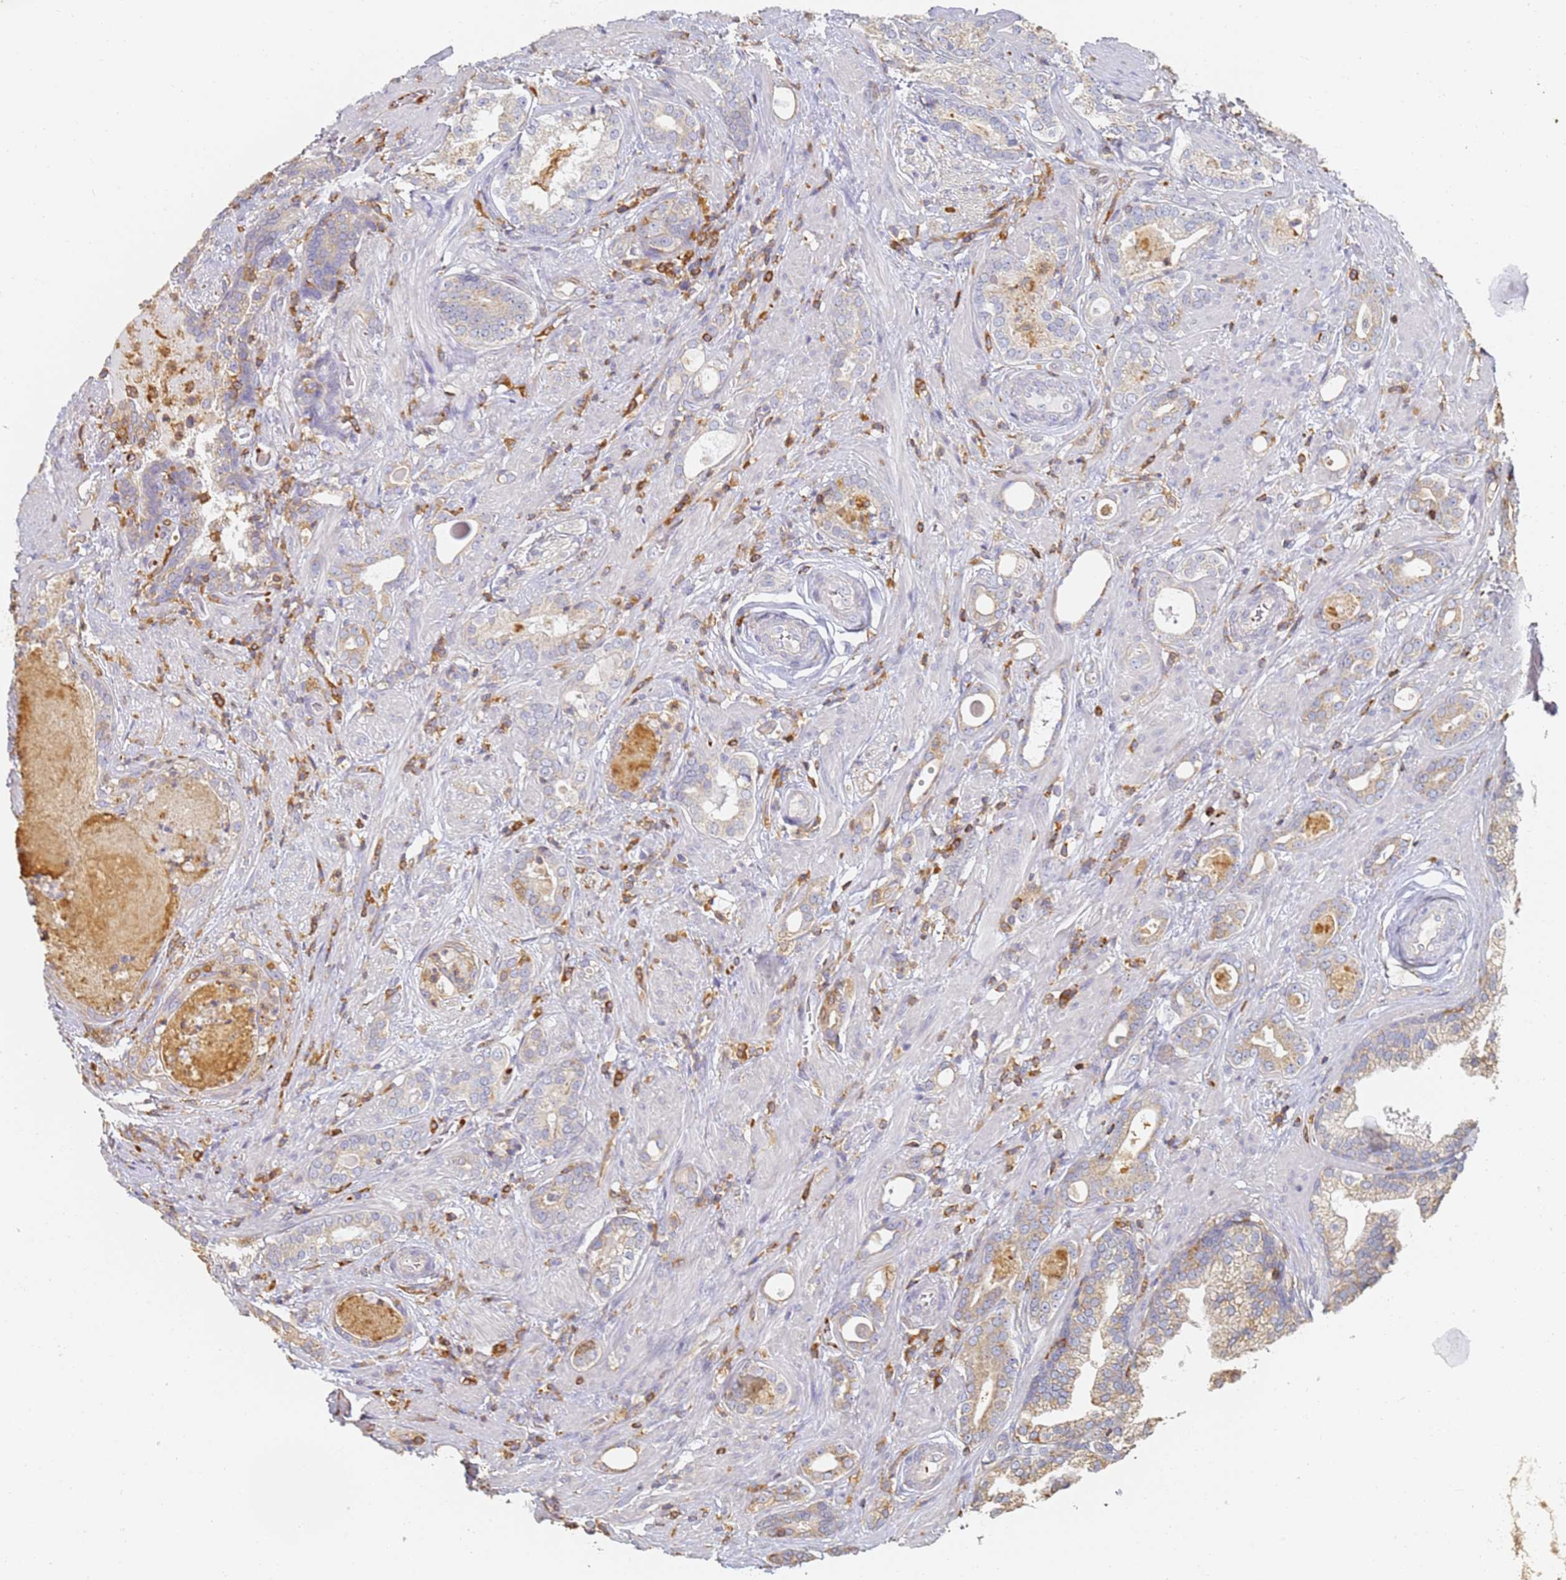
{"staining": {"intensity": "weak", "quantity": "<25%", "location": "cytoplasmic/membranous"}, "tissue": "prostate cancer", "cell_type": "Tumor cells", "image_type": "cancer", "snomed": [{"axis": "morphology", "description": "Adenocarcinoma, High grade"}, {"axis": "topography", "description": "Prostate"}], "caption": "An immunohistochemistry image of prostate cancer (high-grade adenocarcinoma) is shown. There is no staining in tumor cells of prostate cancer (high-grade adenocarcinoma).", "gene": "BIN2", "patient": {"sex": "male", "age": 58}}